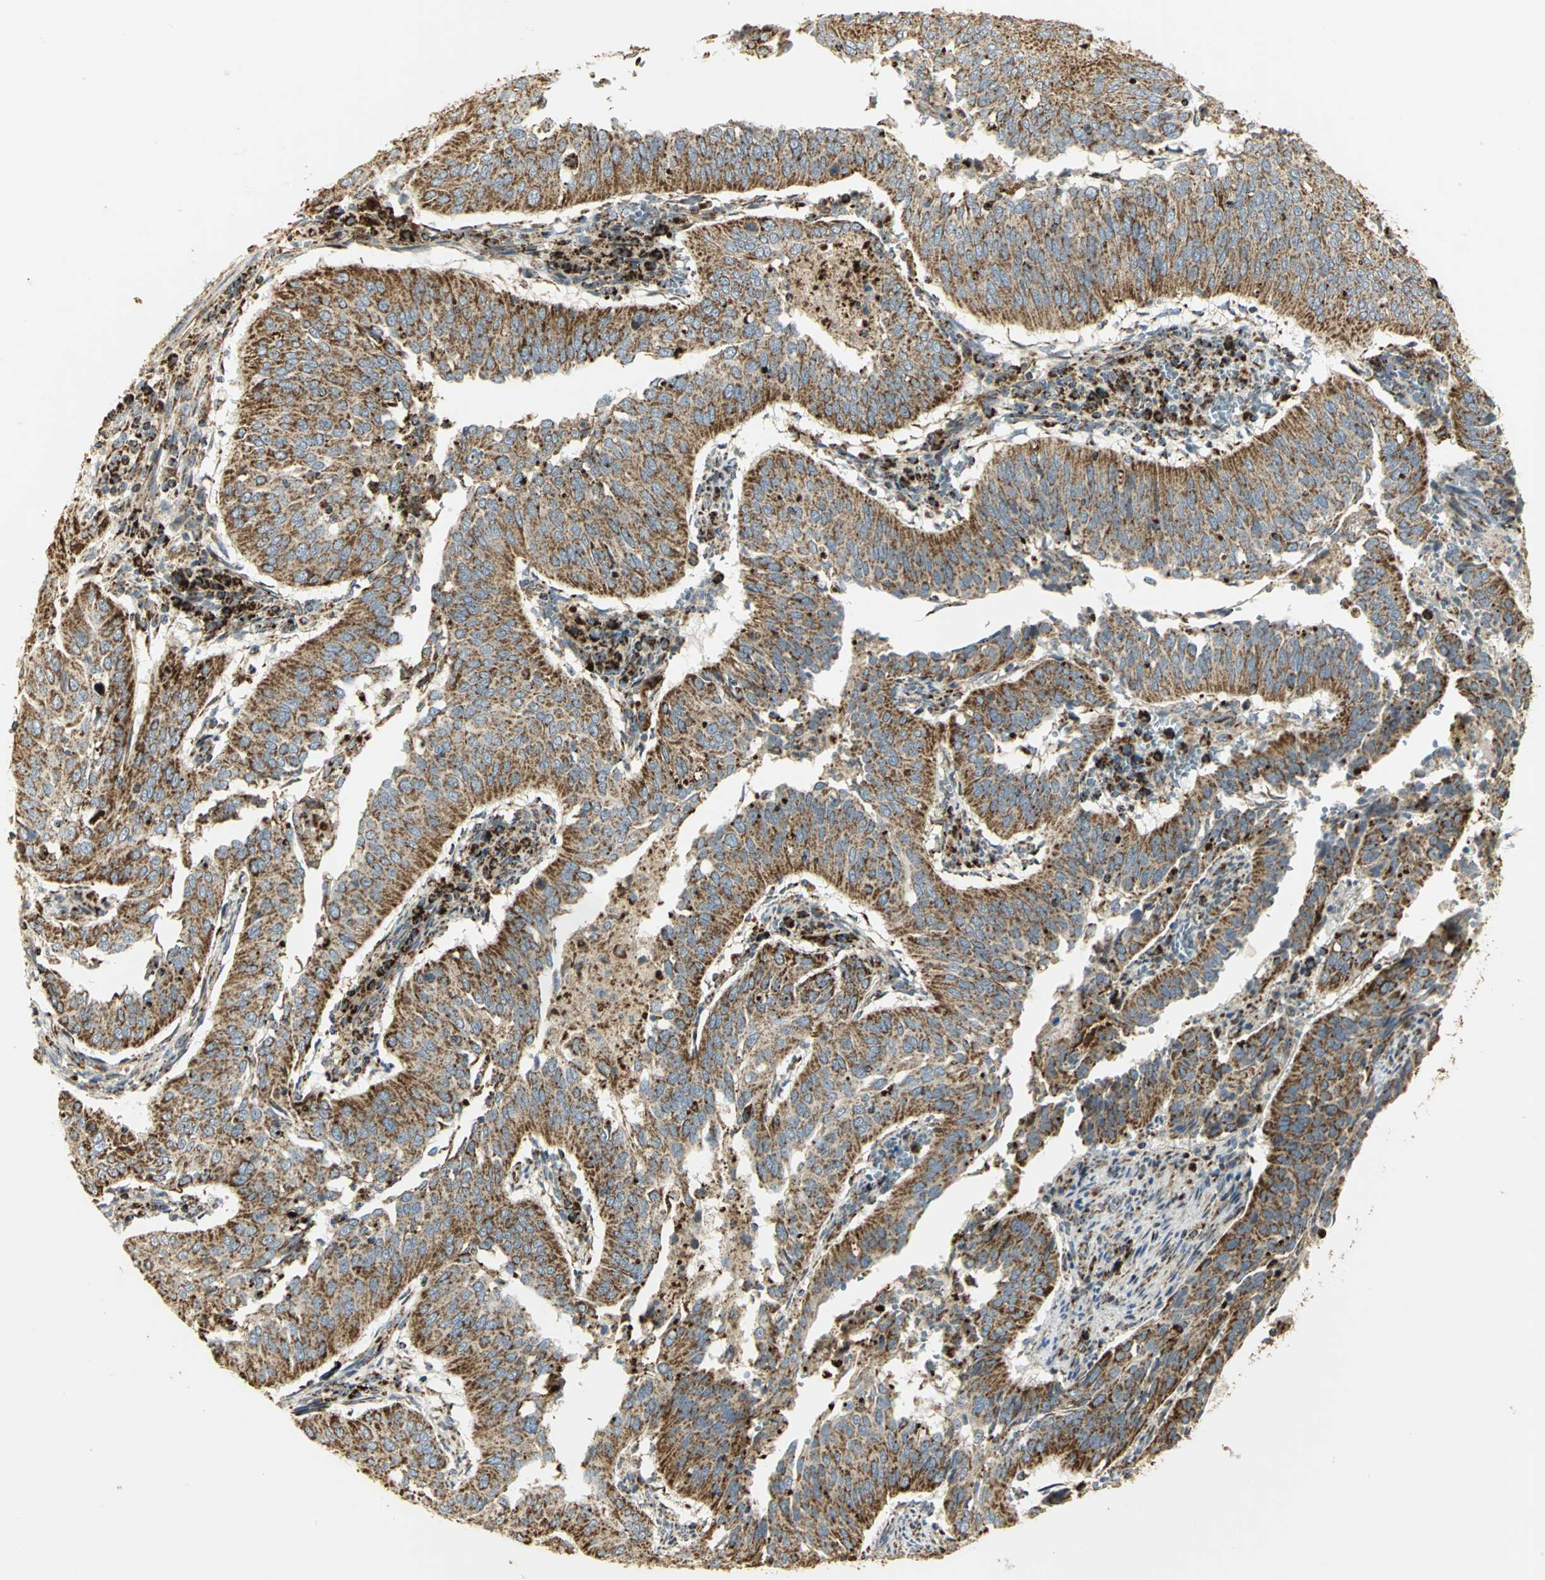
{"staining": {"intensity": "strong", "quantity": ">75%", "location": "cytoplasmic/membranous"}, "tissue": "cervical cancer", "cell_type": "Tumor cells", "image_type": "cancer", "snomed": [{"axis": "morphology", "description": "Squamous cell carcinoma, NOS"}, {"axis": "topography", "description": "Cervix"}], "caption": "Immunohistochemistry of cervical cancer displays high levels of strong cytoplasmic/membranous staining in approximately >75% of tumor cells.", "gene": "VDAC1", "patient": {"sex": "female", "age": 39}}